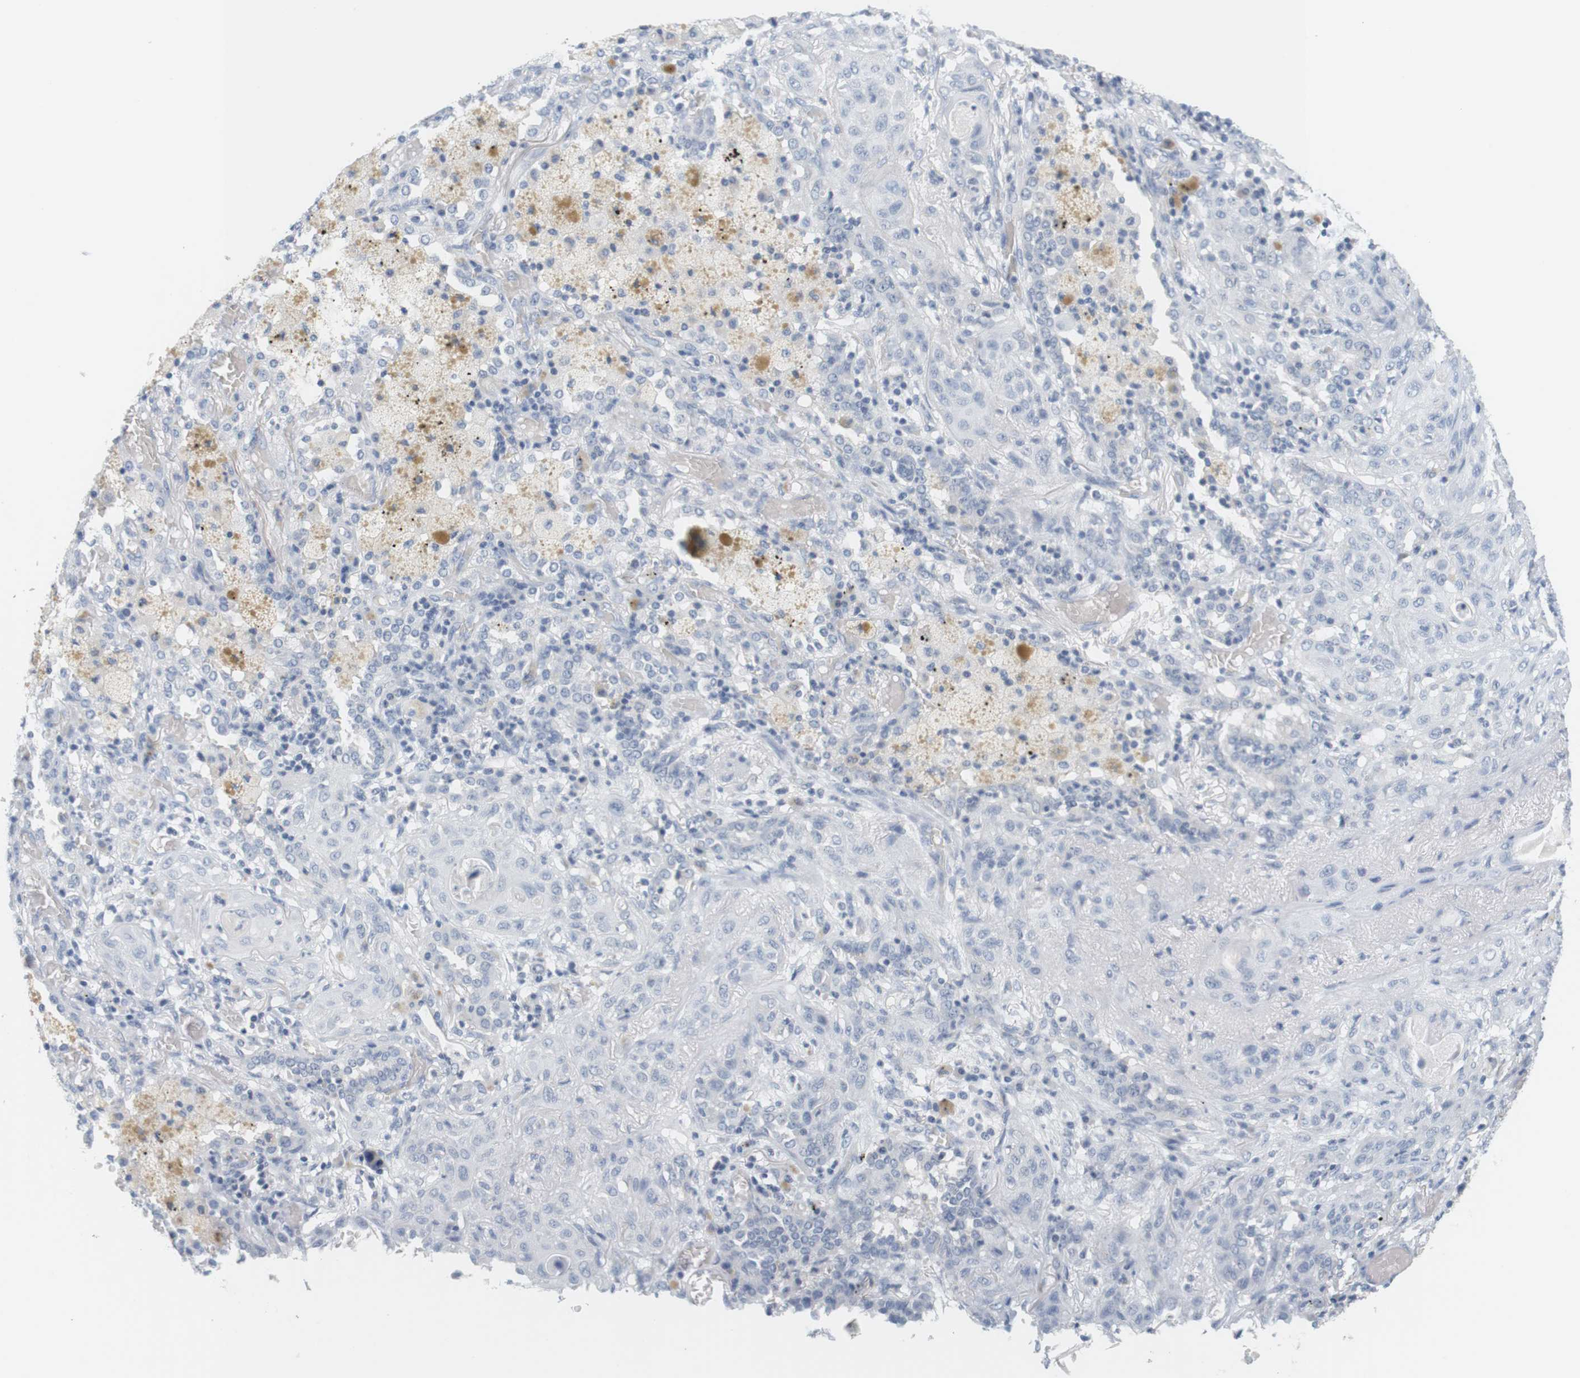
{"staining": {"intensity": "negative", "quantity": "none", "location": "none"}, "tissue": "lung cancer", "cell_type": "Tumor cells", "image_type": "cancer", "snomed": [{"axis": "morphology", "description": "Squamous cell carcinoma, NOS"}, {"axis": "topography", "description": "Lung"}], "caption": "This is a histopathology image of immunohistochemistry (IHC) staining of lung cancer (squamous cell carcinoma), which shows no positivity in tumor cells.", "gene": "OPRM1", "patient": {"sex": "female", "age": 47}}